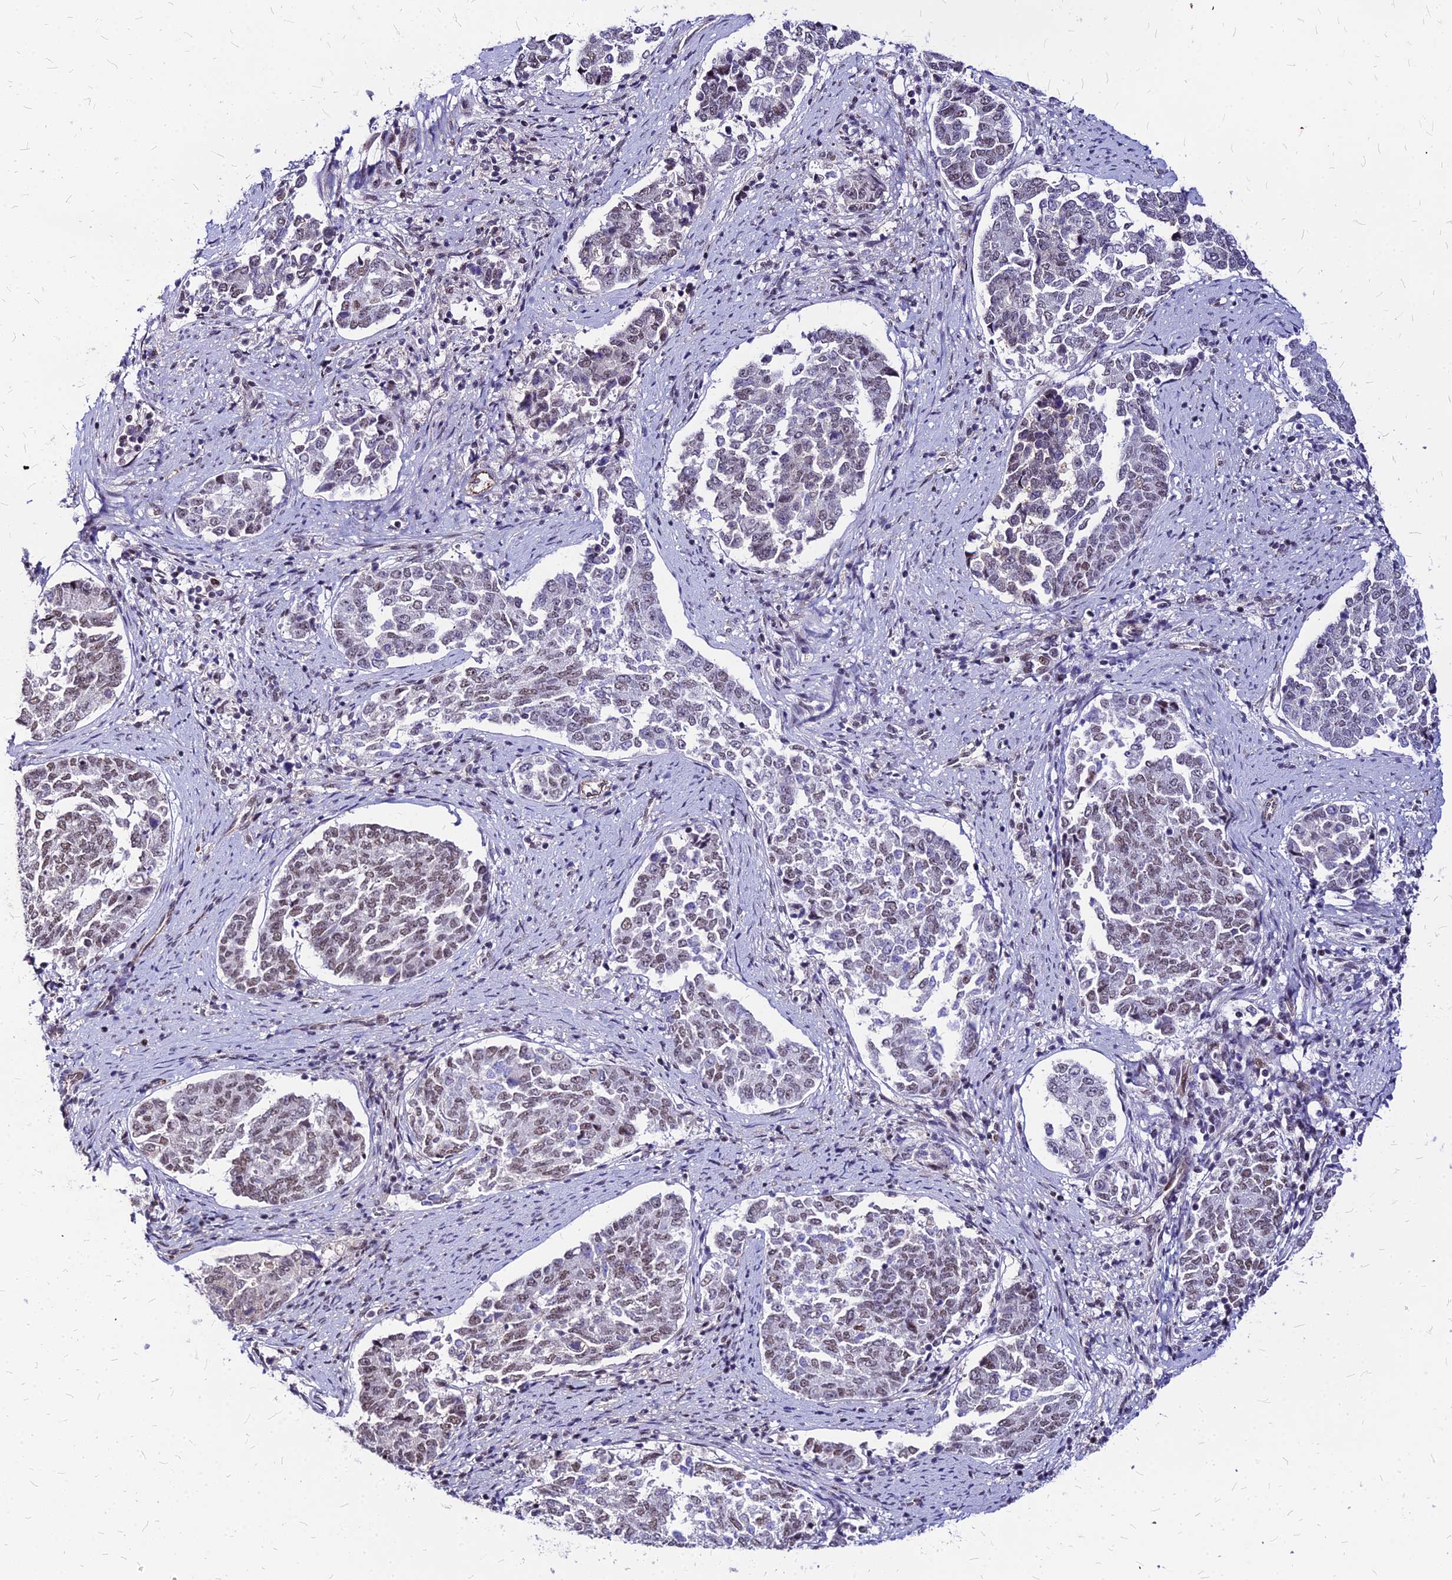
{"staining": {"intensity": "moderate", "quantity": "25%-75%", "location": "nuclear"}, "tissue": "endometrial cancer", "cell_type": "Tumor cells", "image_type": "cancer", "snomed": [{"axis": "morphology", "description": "Adenocarcinoma, NOS"}, {"axis": "topography", "description": "Endometrium"}], "caption": "DAB (3,3'-diaminobenzidine) immunohistochemical staining of human endometrial cancer (adenocarcinoma) displays moderate nuclear protein positivity in about 25%-75% of tumor cells.", "gene": "FDX2", "patient": {"sex": "female", "age": 80}}